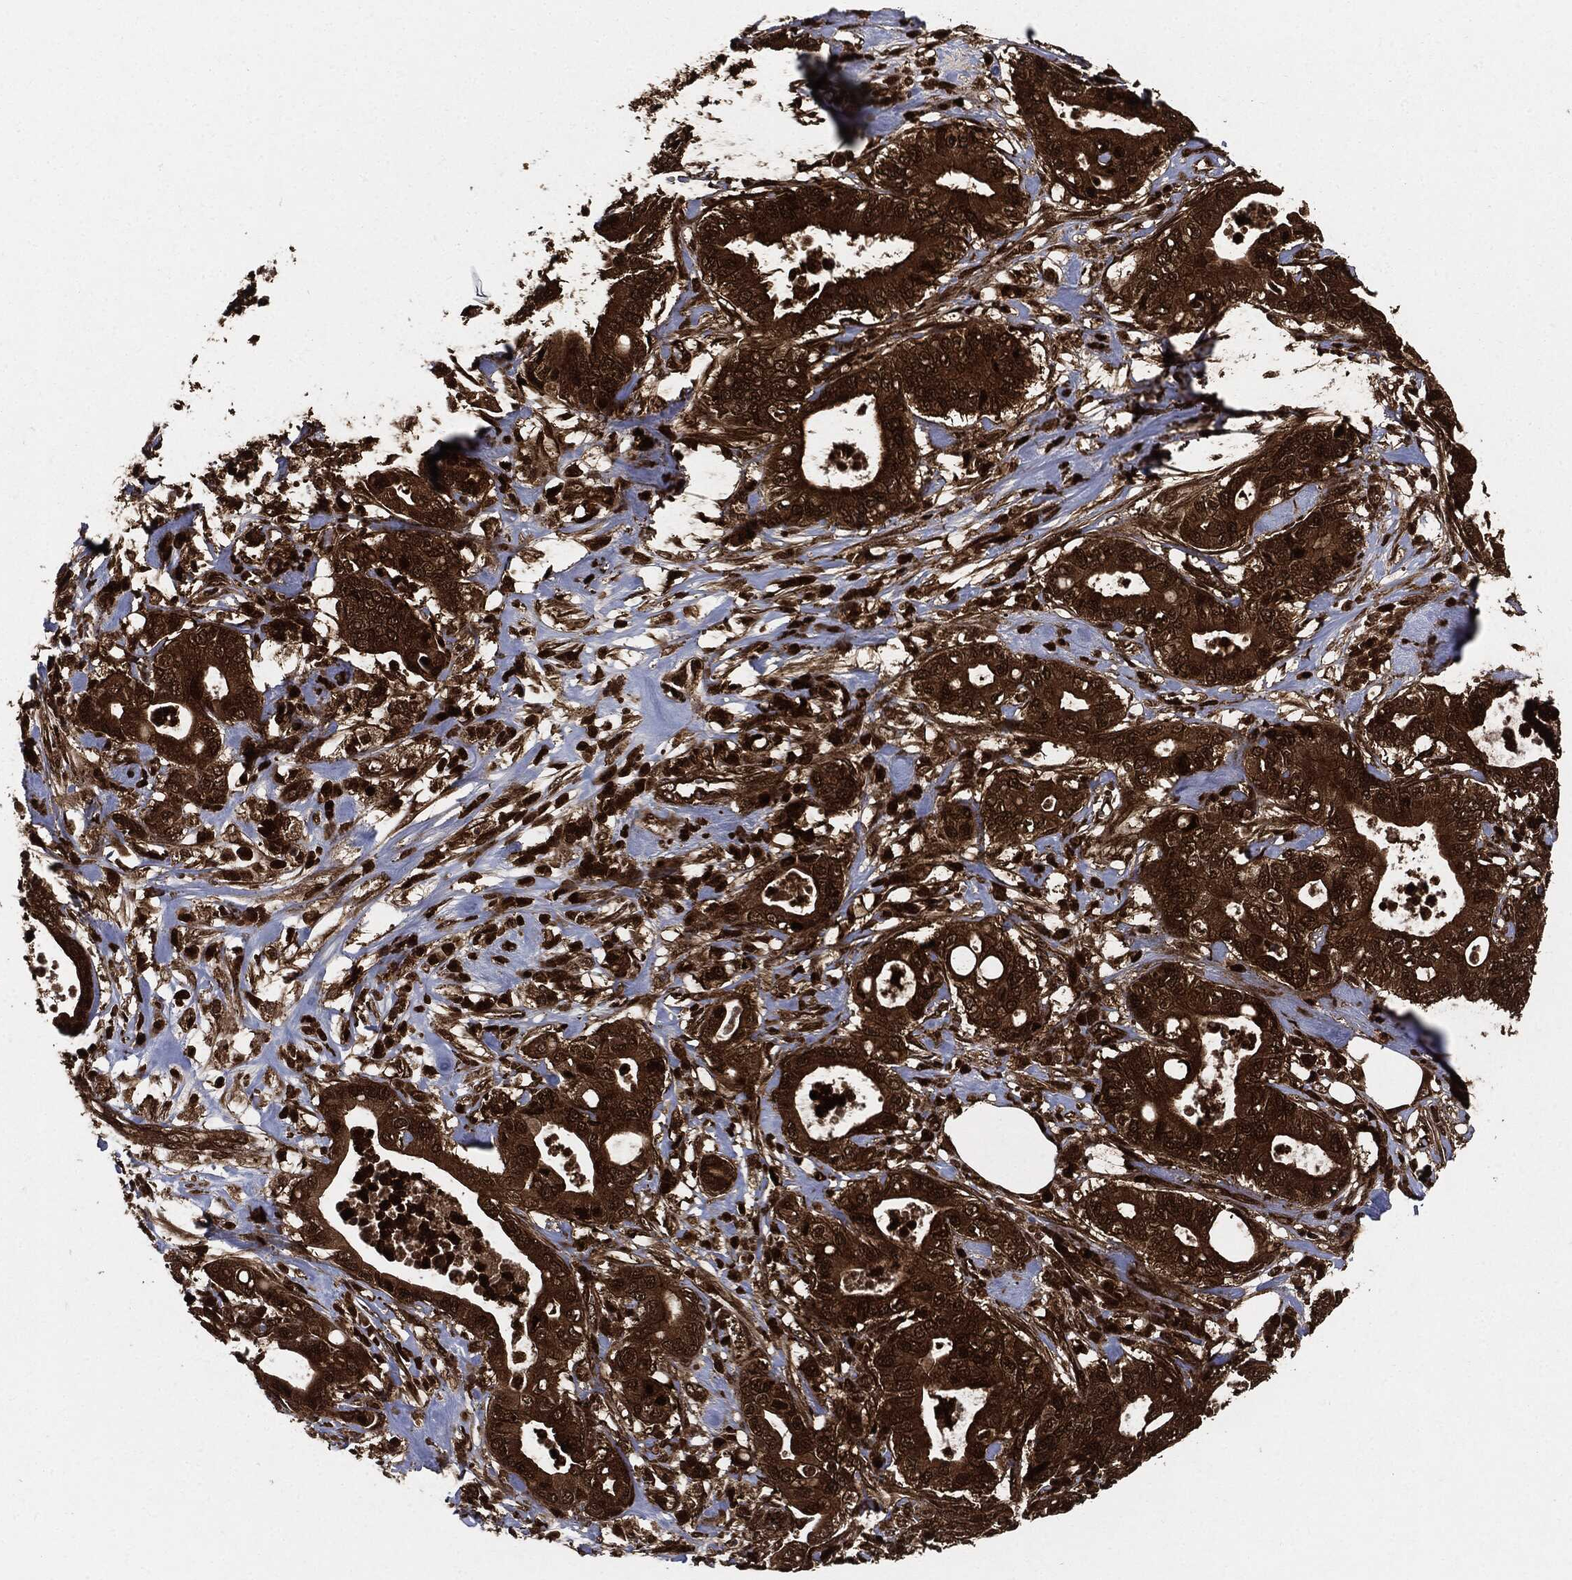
{"staining": {"intensity": "strong", "quantity": ">75%", "location": "cytoplasmic/membranous"}, "tissue": "pancreatic cancer", "cell_type": "Tumor cells", "image_type": "cancer", "snomed": [{"axis": "morphology", "description": "Adenocarcinoma, NOS"}, {"axis": "topography", "description": "Pancreas"}], "caption": "Protein analysis of pancreatic cancer tissue displays strong cytoplasmic/membranous staining in about >75% of tumor cells. Nuclei are stained in blue.", "gene": "YWHAB", "patient": {"sex": "male", "age": 71}}